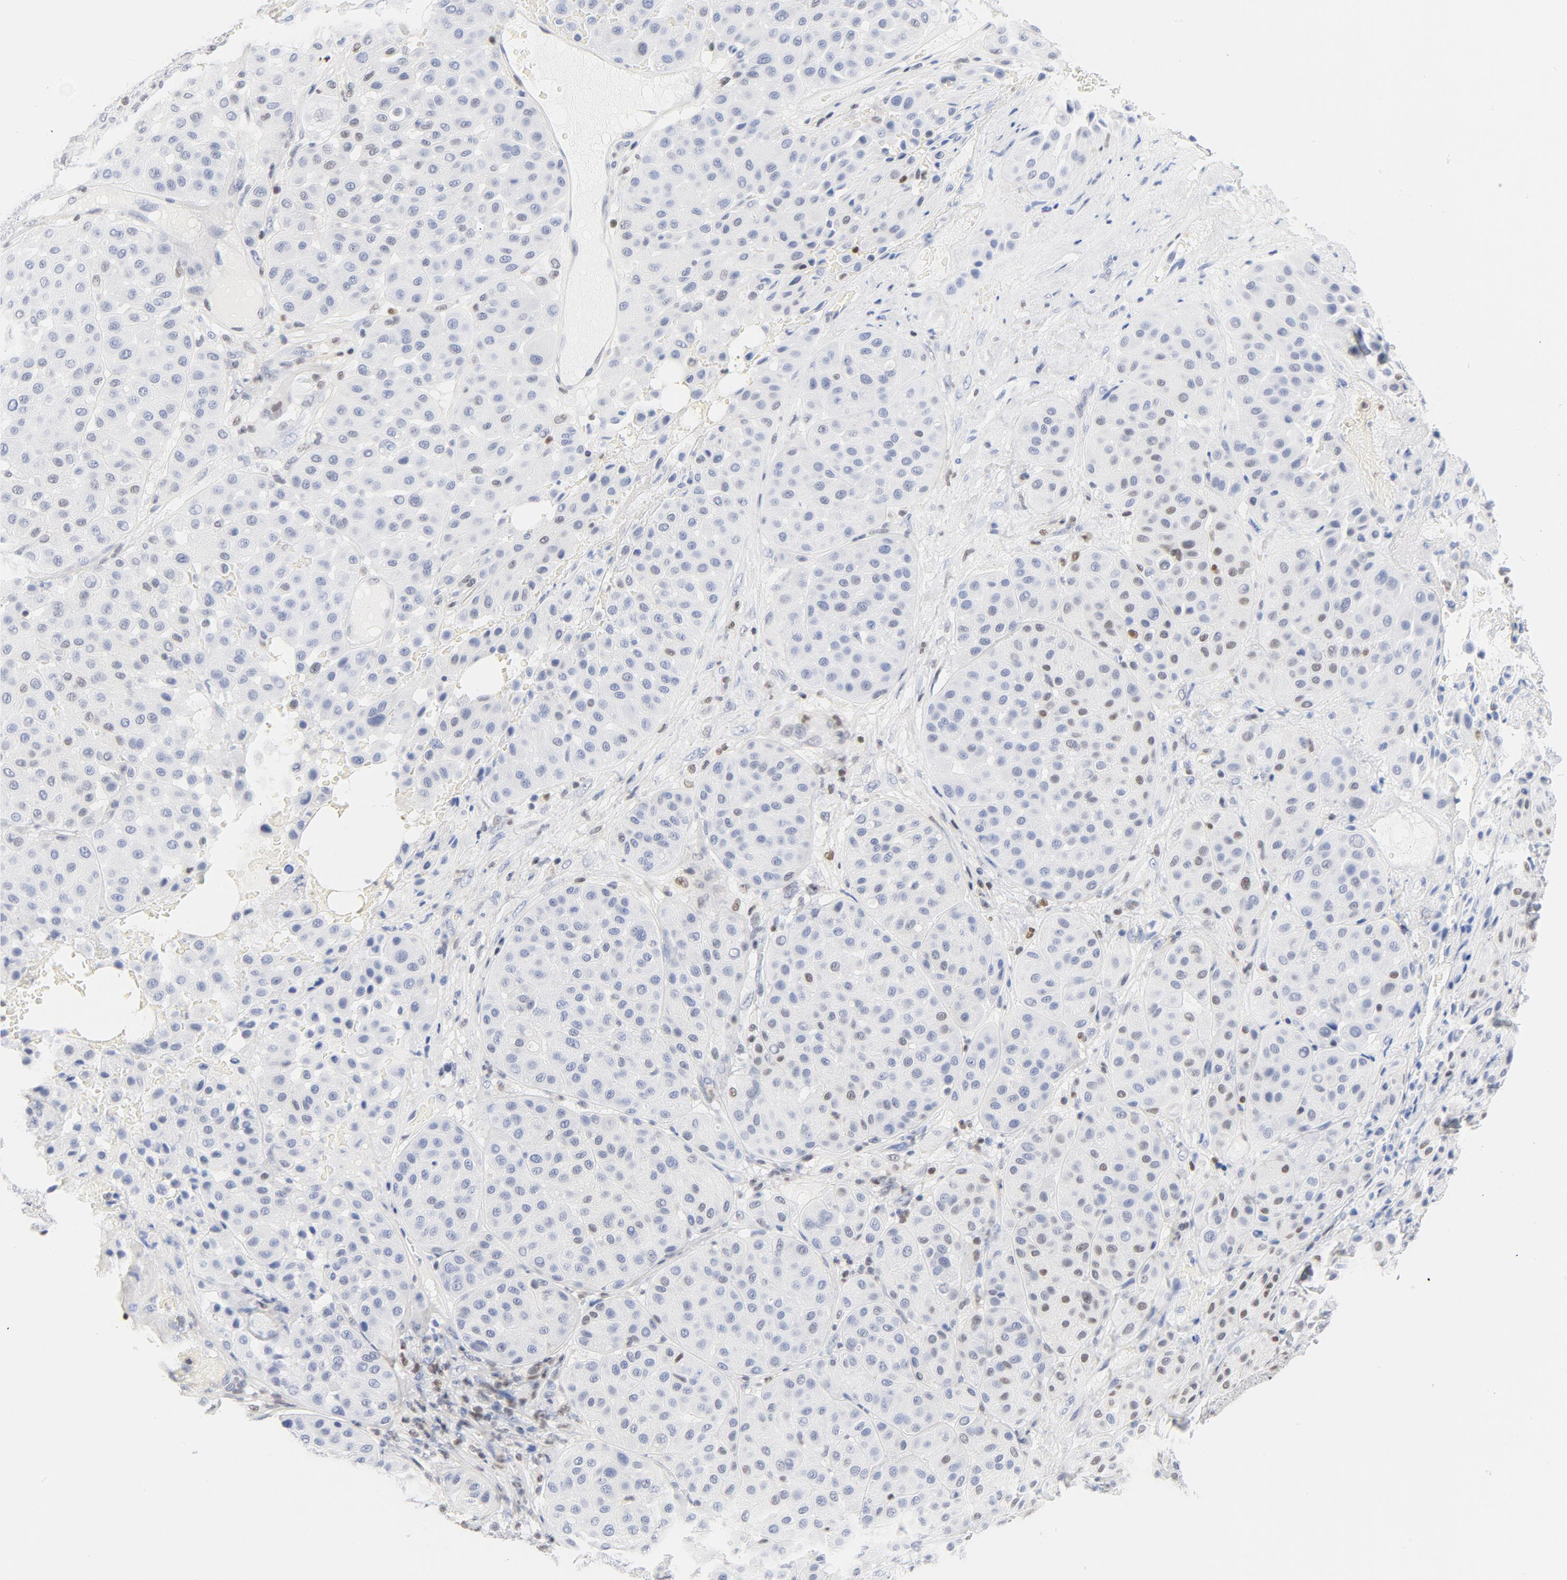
{"staining": {"intensity": "moderate", "quantity": "<25%", "location": "nuclear"}, "tissue": "melanoma", "cell_type": "Tumor cells", "image_type": "cancer", "snomed": [{"axis": "morphology", "description": "Normal tissue, NOS"}, {"axis": "morphology", "description": "Malignant melanoma, Metastatic site"}, {"axis": "topography", "description": "Skin"}], "caption": "Immunohistochemistry (IHC) (DAB) staining of human melanoma displays moderate nuclear protein staining in about <25% of tumor cells.", "gene": "CDKN1B", "patient": {"sex": "male", "age": 41}}